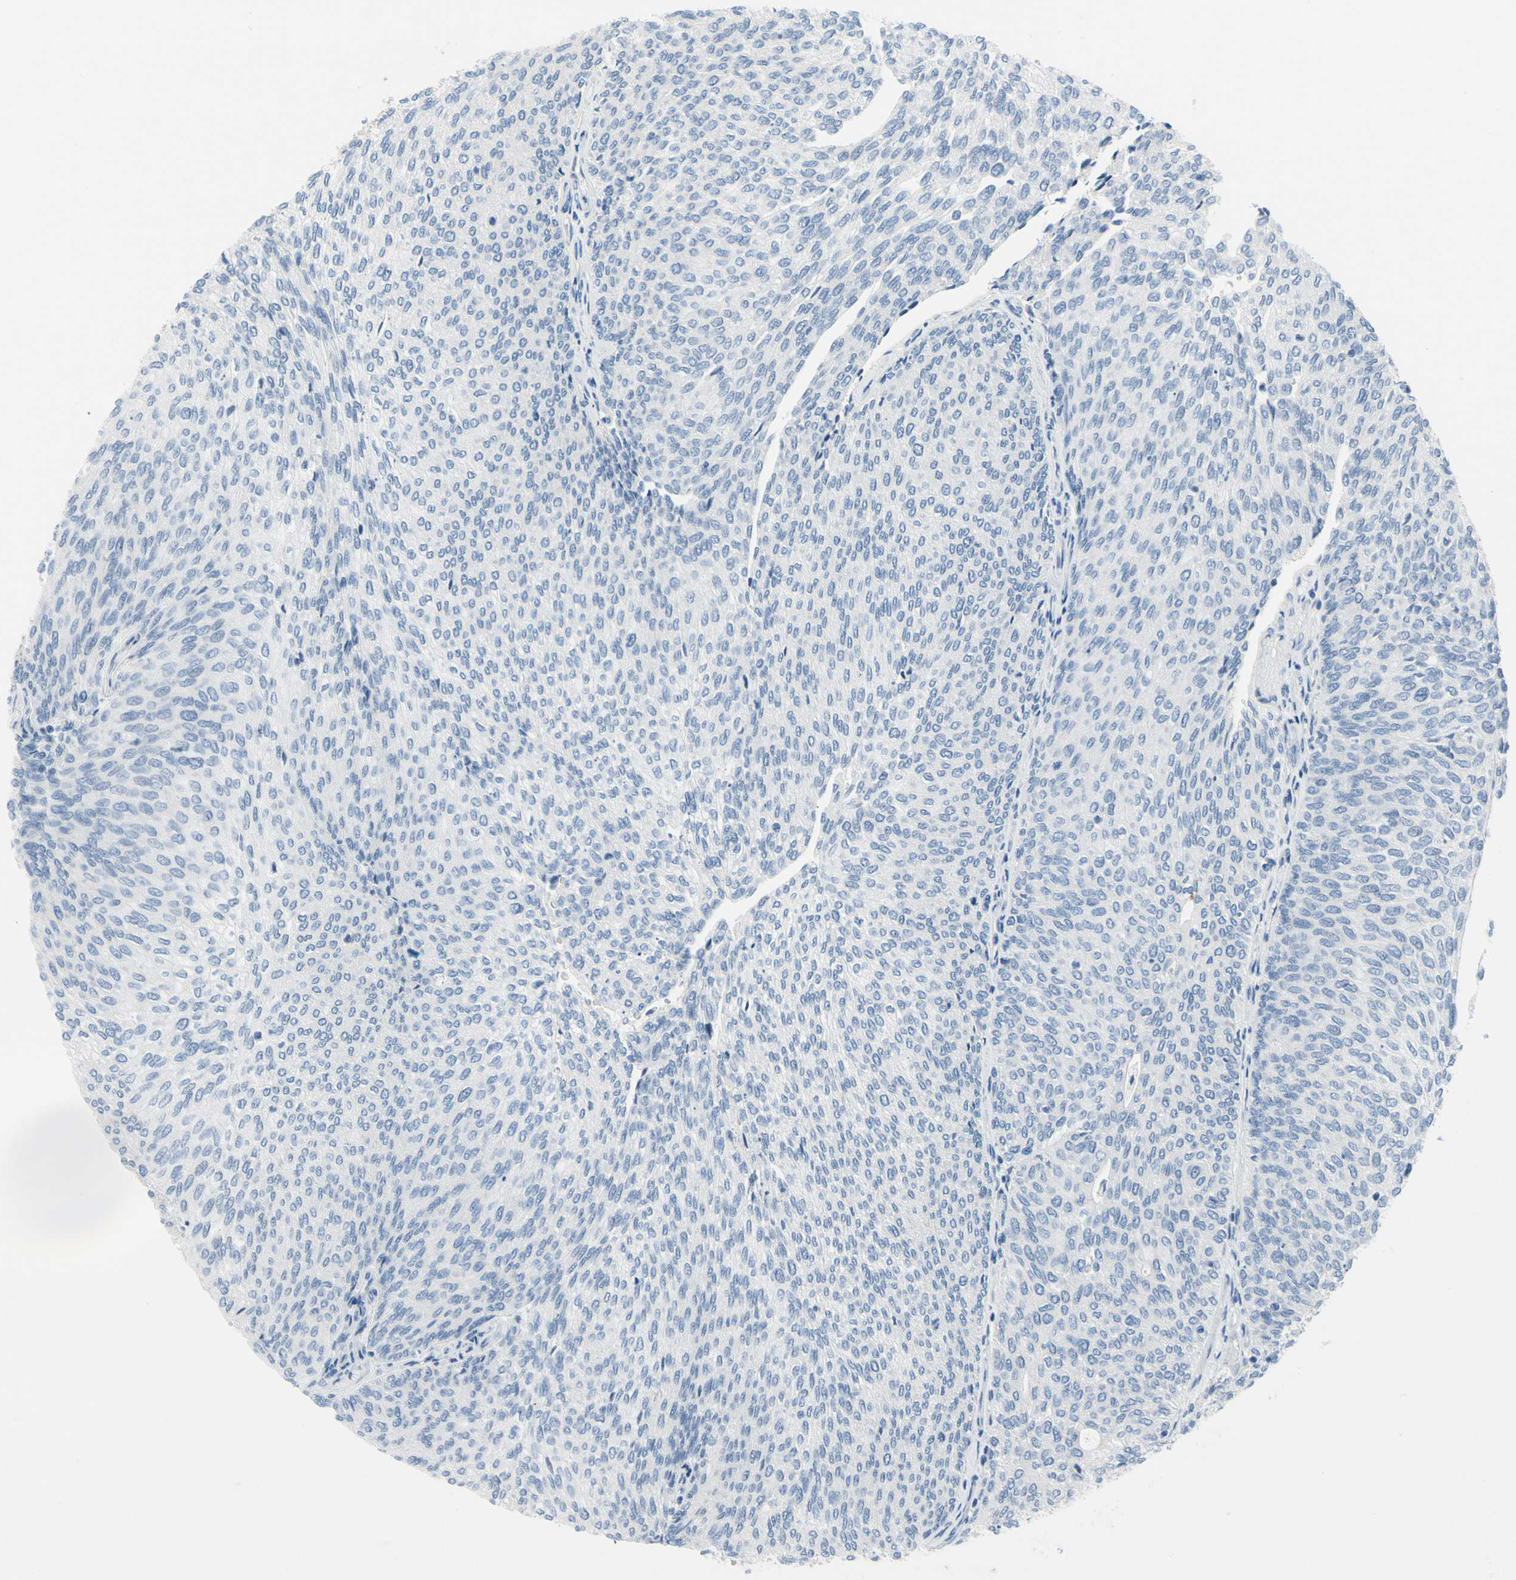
{"staining": {"intensity": "negative", "quantity": "none", "location": "none"}, "tissue": "urothelial cancer", "cell_type": "Tumor cells", "image_type": "cancer", "snomed": [{"axis": "morphology", "description": "Urothelial carcinoma, Low grade"}, {"axis": "topography", "description": "Urinary bladder"}], "caption": "Urothelial cancer stained for a protein using IHC exhibits no expression tumor cells.", "gene": "MUC5B", "patient": {"sex": "female", "age": 79}}